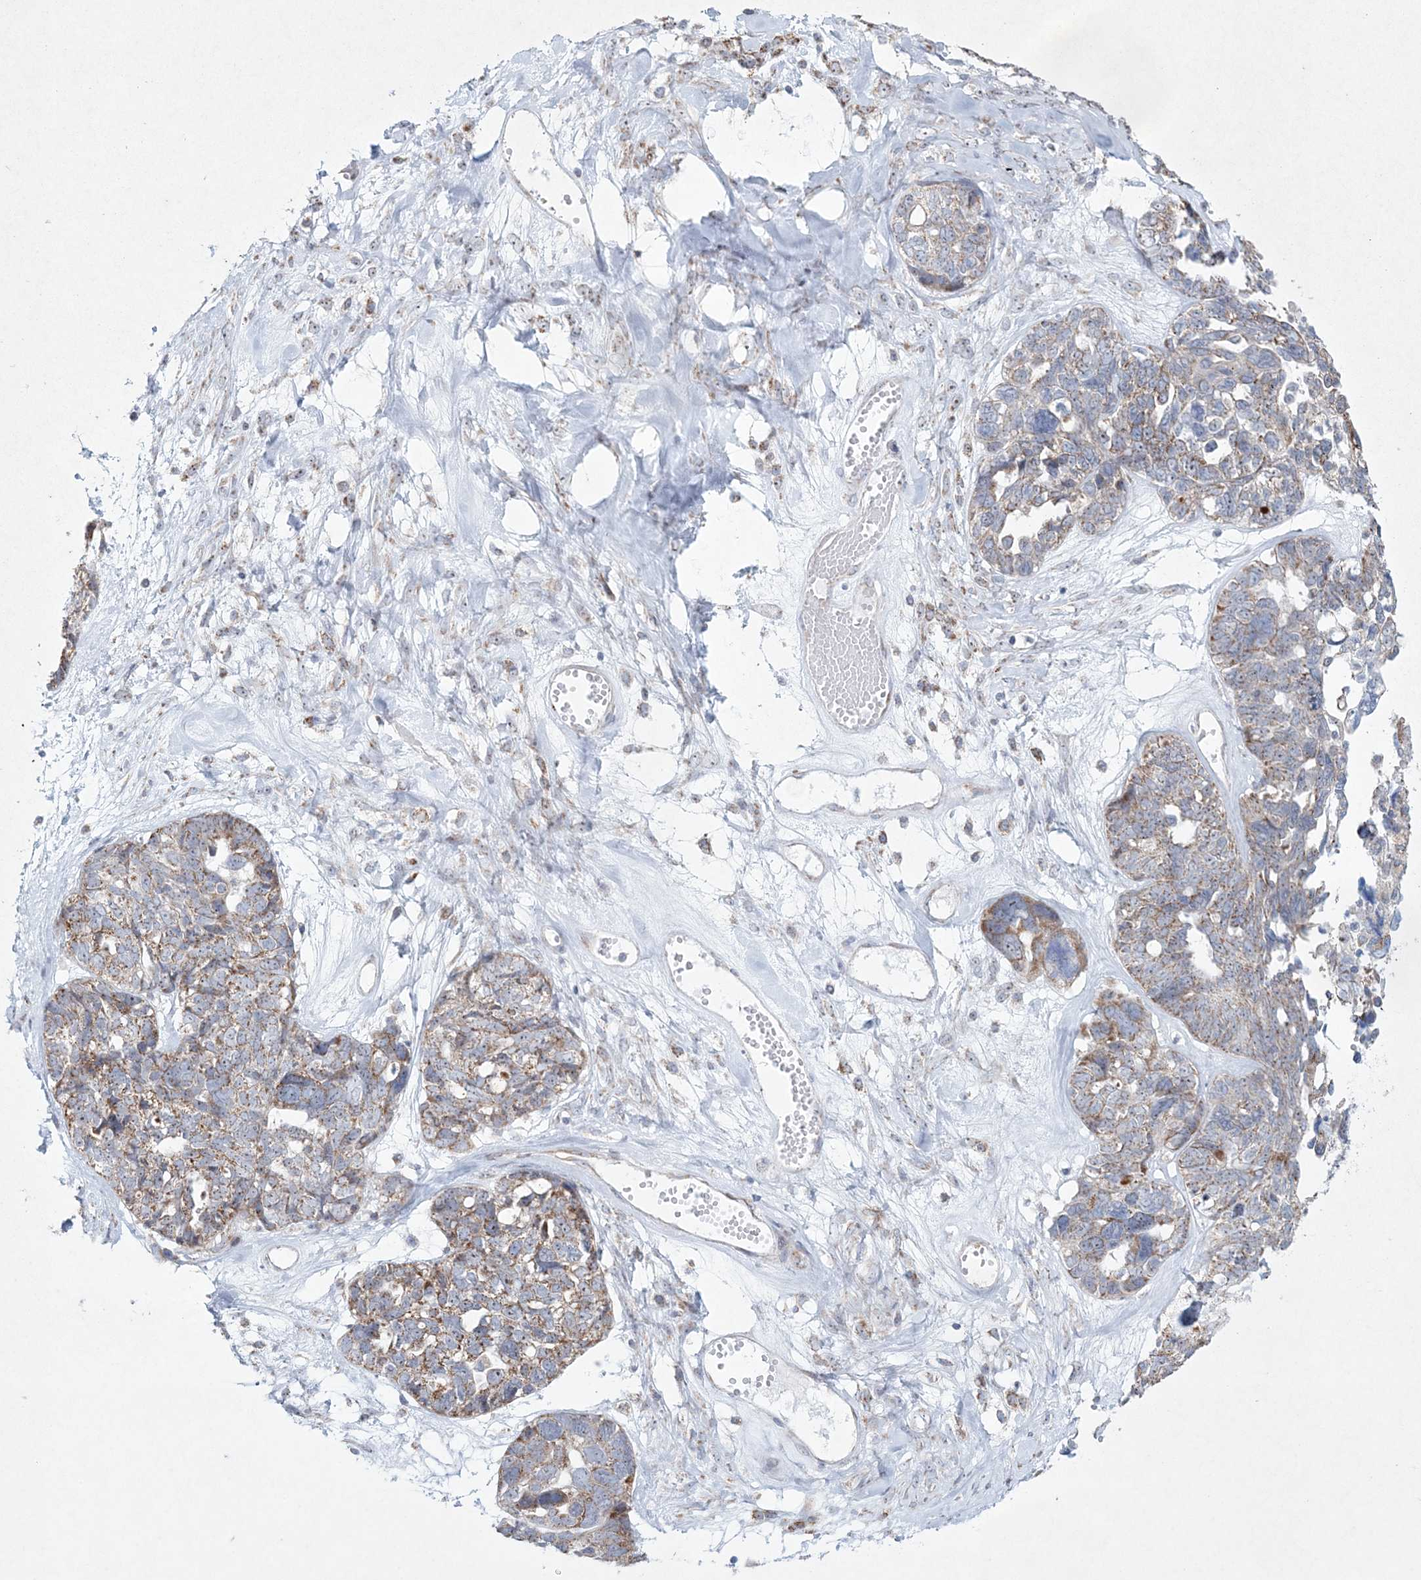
{"staining": {"intensity": "moderate", "quantity": "25%-75%", "location": "cytoplasmic/membranous"}, "tissue": "ovarian cancer", "cell_type": "Tumor cells", "image_type": "cancer", "snomed": [{"axis": "morphology", "description": "Cystadenocarcinoma, serous, NOS"}, {"axis": "topography", "description": "Ovary"}], "caption": "This is a histology image of immunohistochemistry (IHC) staining of serous cystadenocarcinoma (ovarian), which shows moderate positivity in the cytoplasmic/membranous of tumor cells.", "gene": "CES4A", "patient": {"sex": "female", "age": 79}}